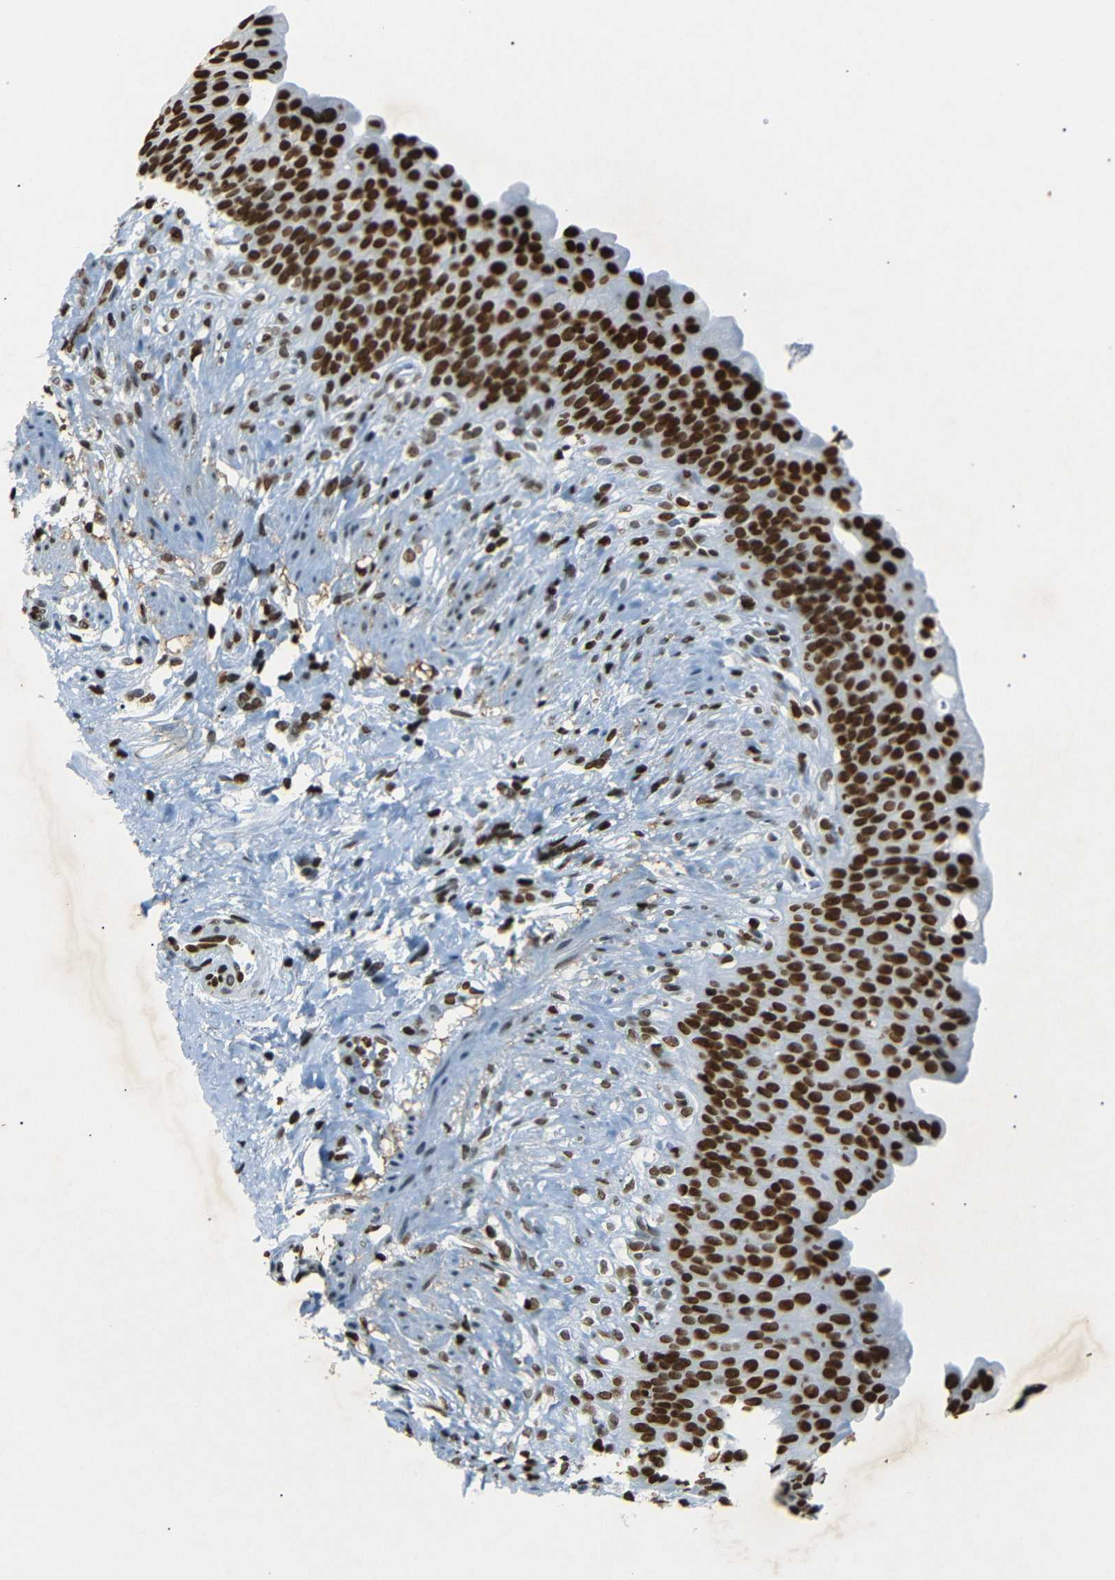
{"staining": {"intensity": "strong", "quantity": ">75%", "location": "nuclear"}, "tissue": "urinary bladder", "cell_type": "Urothelial cells", "image_type": "normal", "snomed": [{"axis": "morphology", "description": "Normal tissue, NOS"}, {"axis": "topography", "description": "Urinary bladder"}], "caption": "A brown stain shows strong nuclear staining of a protein in urothelial cells of normal human urinary bladder.", "gene": "HMGN1", "patient": {"sex": "female", "age": 79}}